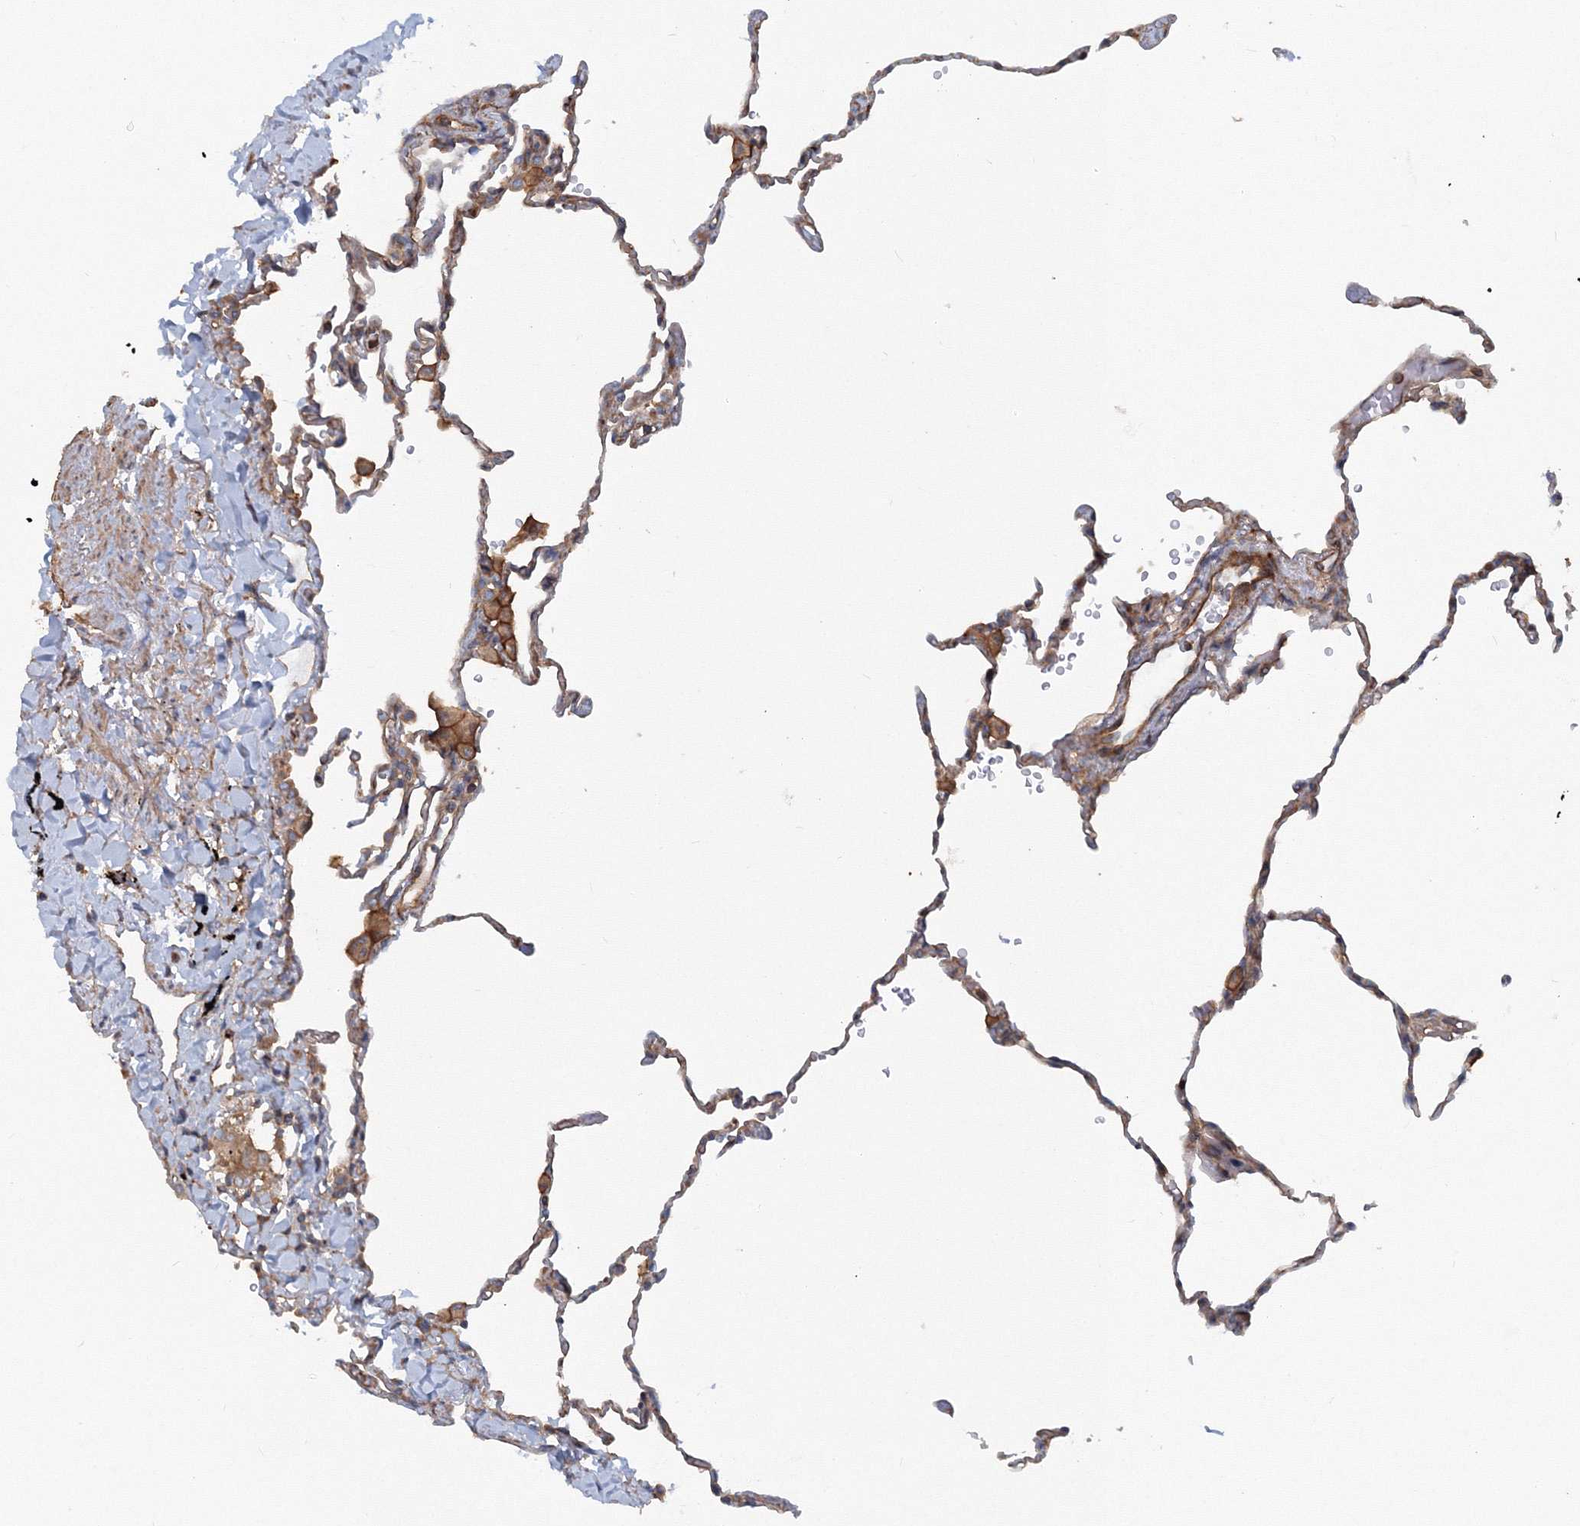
{"staining": {"intensity": "moderate", "quantity": "<25%", "location": "cytoplasmic/membranous"}, "tissue": "lung", "cell_type": "Alveolar cells", "image_type": "normal", "snomed": [{"axis": "morphology", "description": "Normal tissue, NOS"}, {"axis": "topography", "description": "Lung"}], "caption": "Protein staining of normal lung exhibits moderate cytoplasmic/membranous expression in about <25% of alveolar cells.", "gene": "EXOC1", "patient": {"sex": "male", "age": 59}}